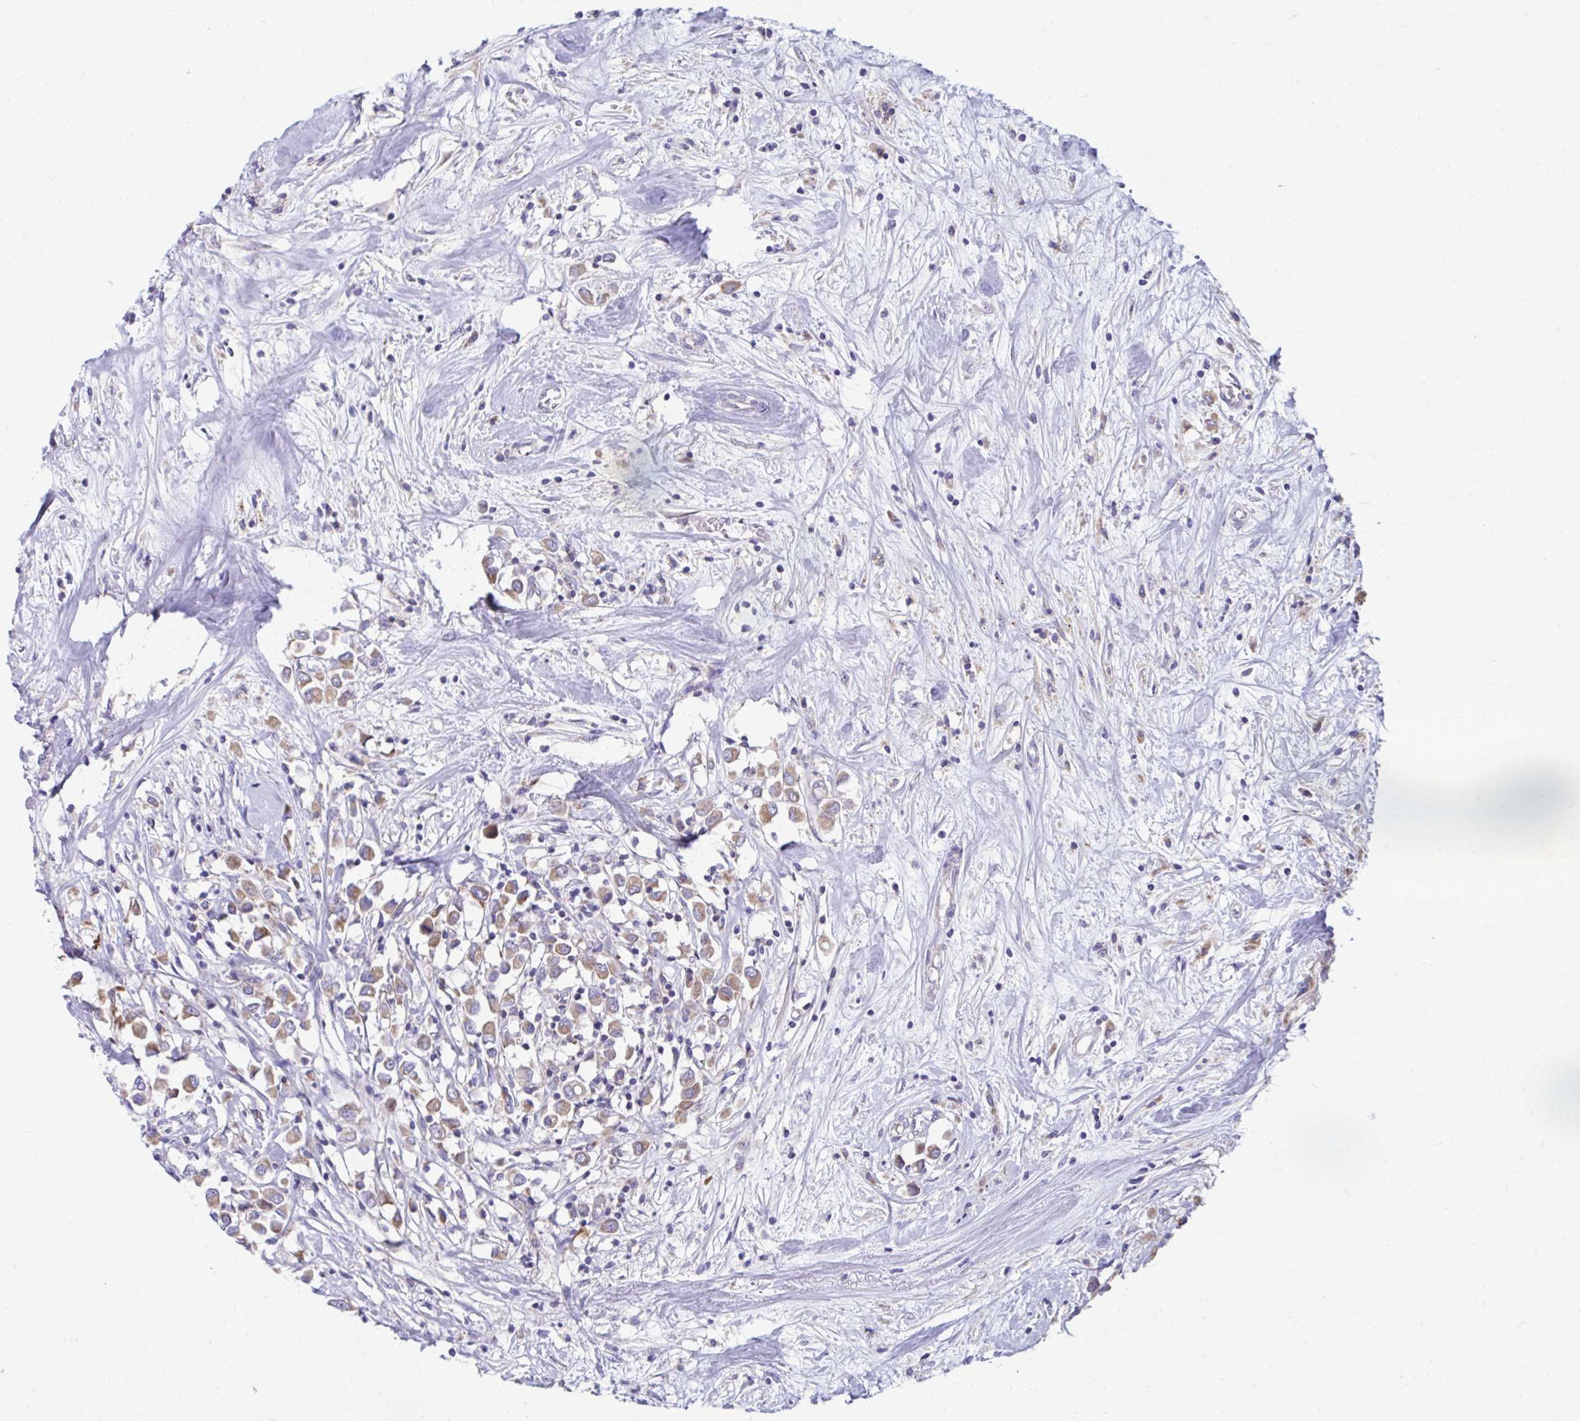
{"staining": {"intensity": "moderate", "quantity": ">75%", "location": "cytoplasmic/membranous"}, "tissue": "breast cancer", "cell_type": "Tumor cells", "image_type": "cancer", "snomed": [{"axis": "morphology", "description": "Duct carcinoma"}, {"axis": "topography", "description": "Breast"}], "caption": "This photomicrograph displays IHC staining of human breast invasive ductal carcinoma, with medium moderate cytoplasmic/membranous staining in approximately >75% of tumor cells.", "gene": "LINGO4", "patient": {"sex": "female", "age": 61}}